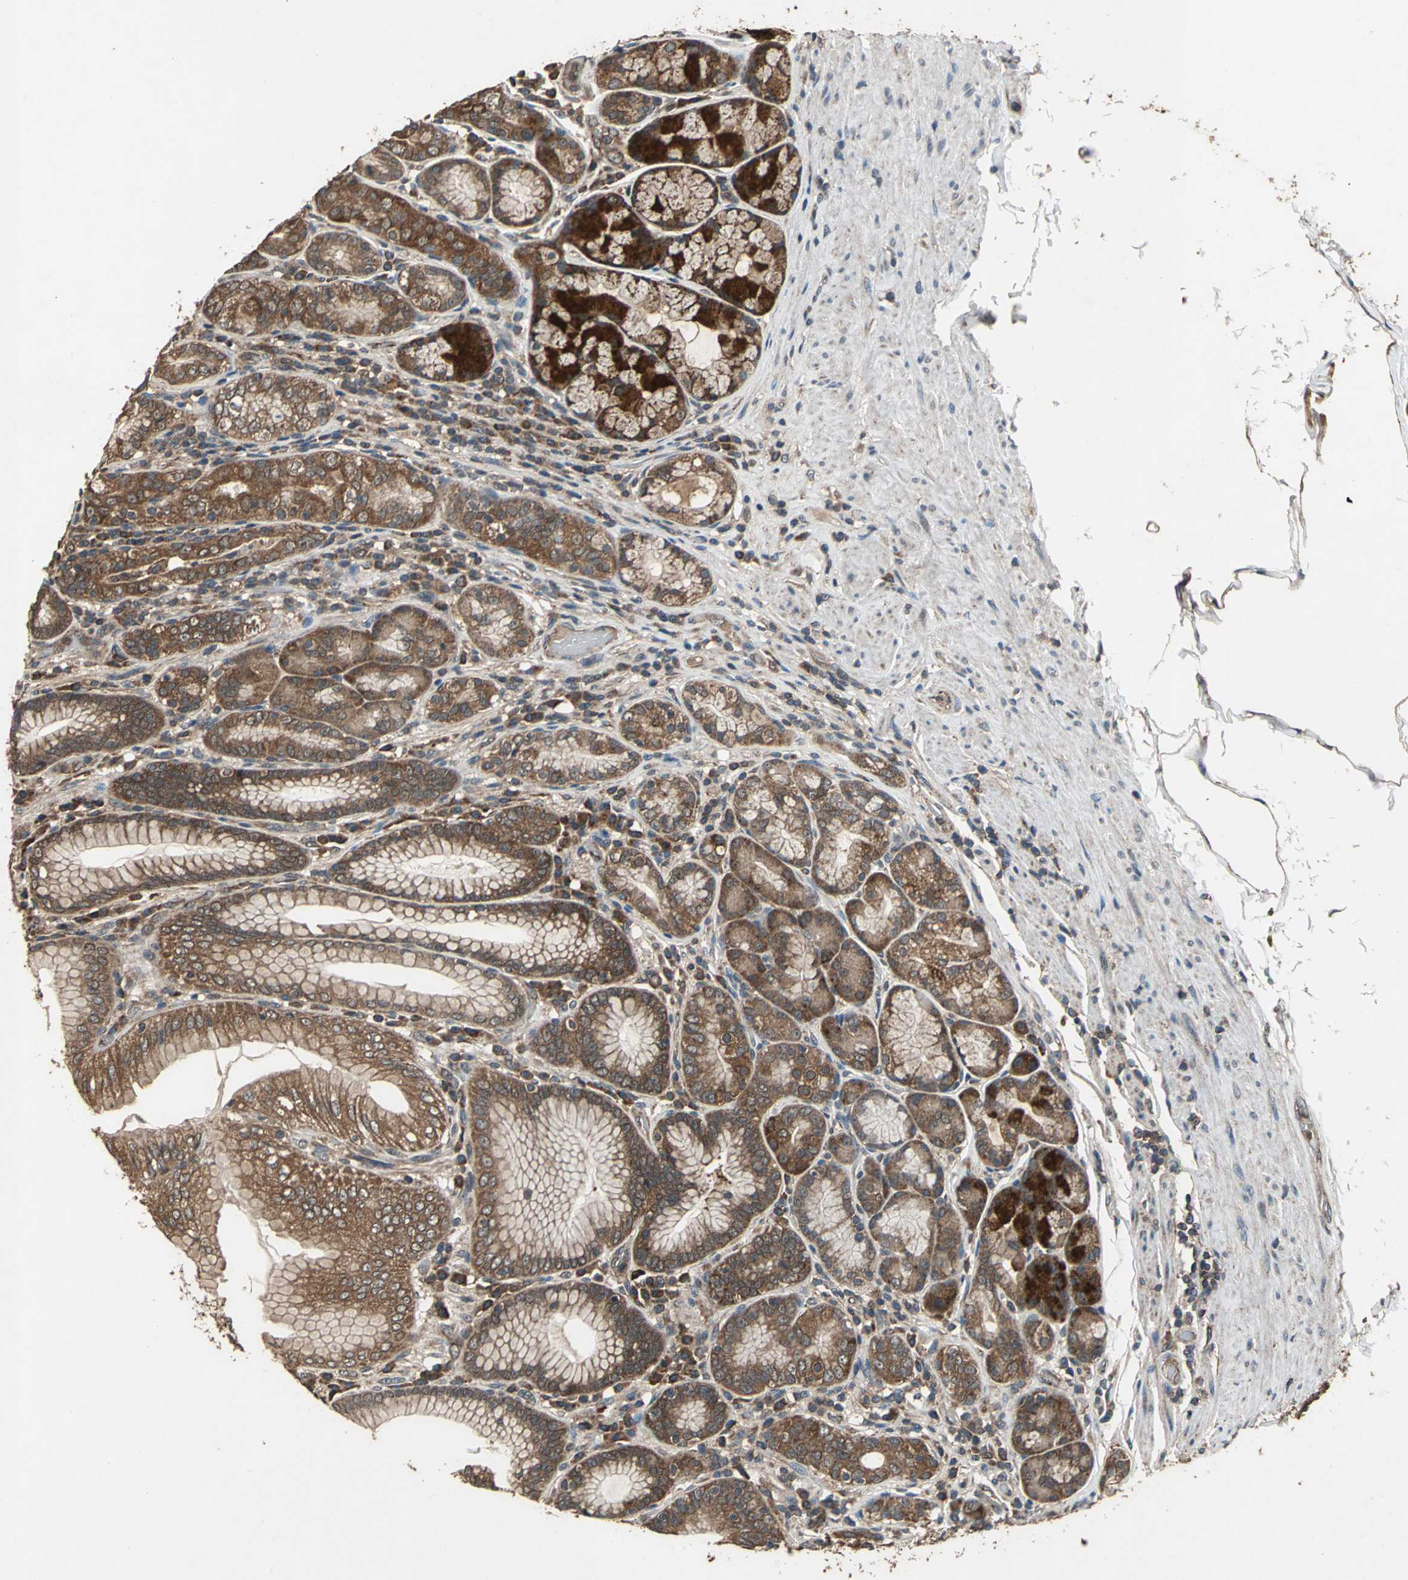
{"staining": {"intensity": "strong", "quantity": ">75%", "location": "cytoplasmic/membranous"}, "tissue": "stomach", "cell_type": "Glandular cells", "image_type": "normal", "snomed": [{"axis": "morphology", "description": "Normal tissue, NOS"}, {"axis": "topography", "description": "Stomach, lower"}], "caption": "This photomicrograph exhibits immunohistochemistry staining of unremarkable human stomach, with high strong cytoplasmic/membranous positivity in approximately >75% of glandular cells.", "gene": "ZNF608", "patient": {"sex": "female", "age": 76}}